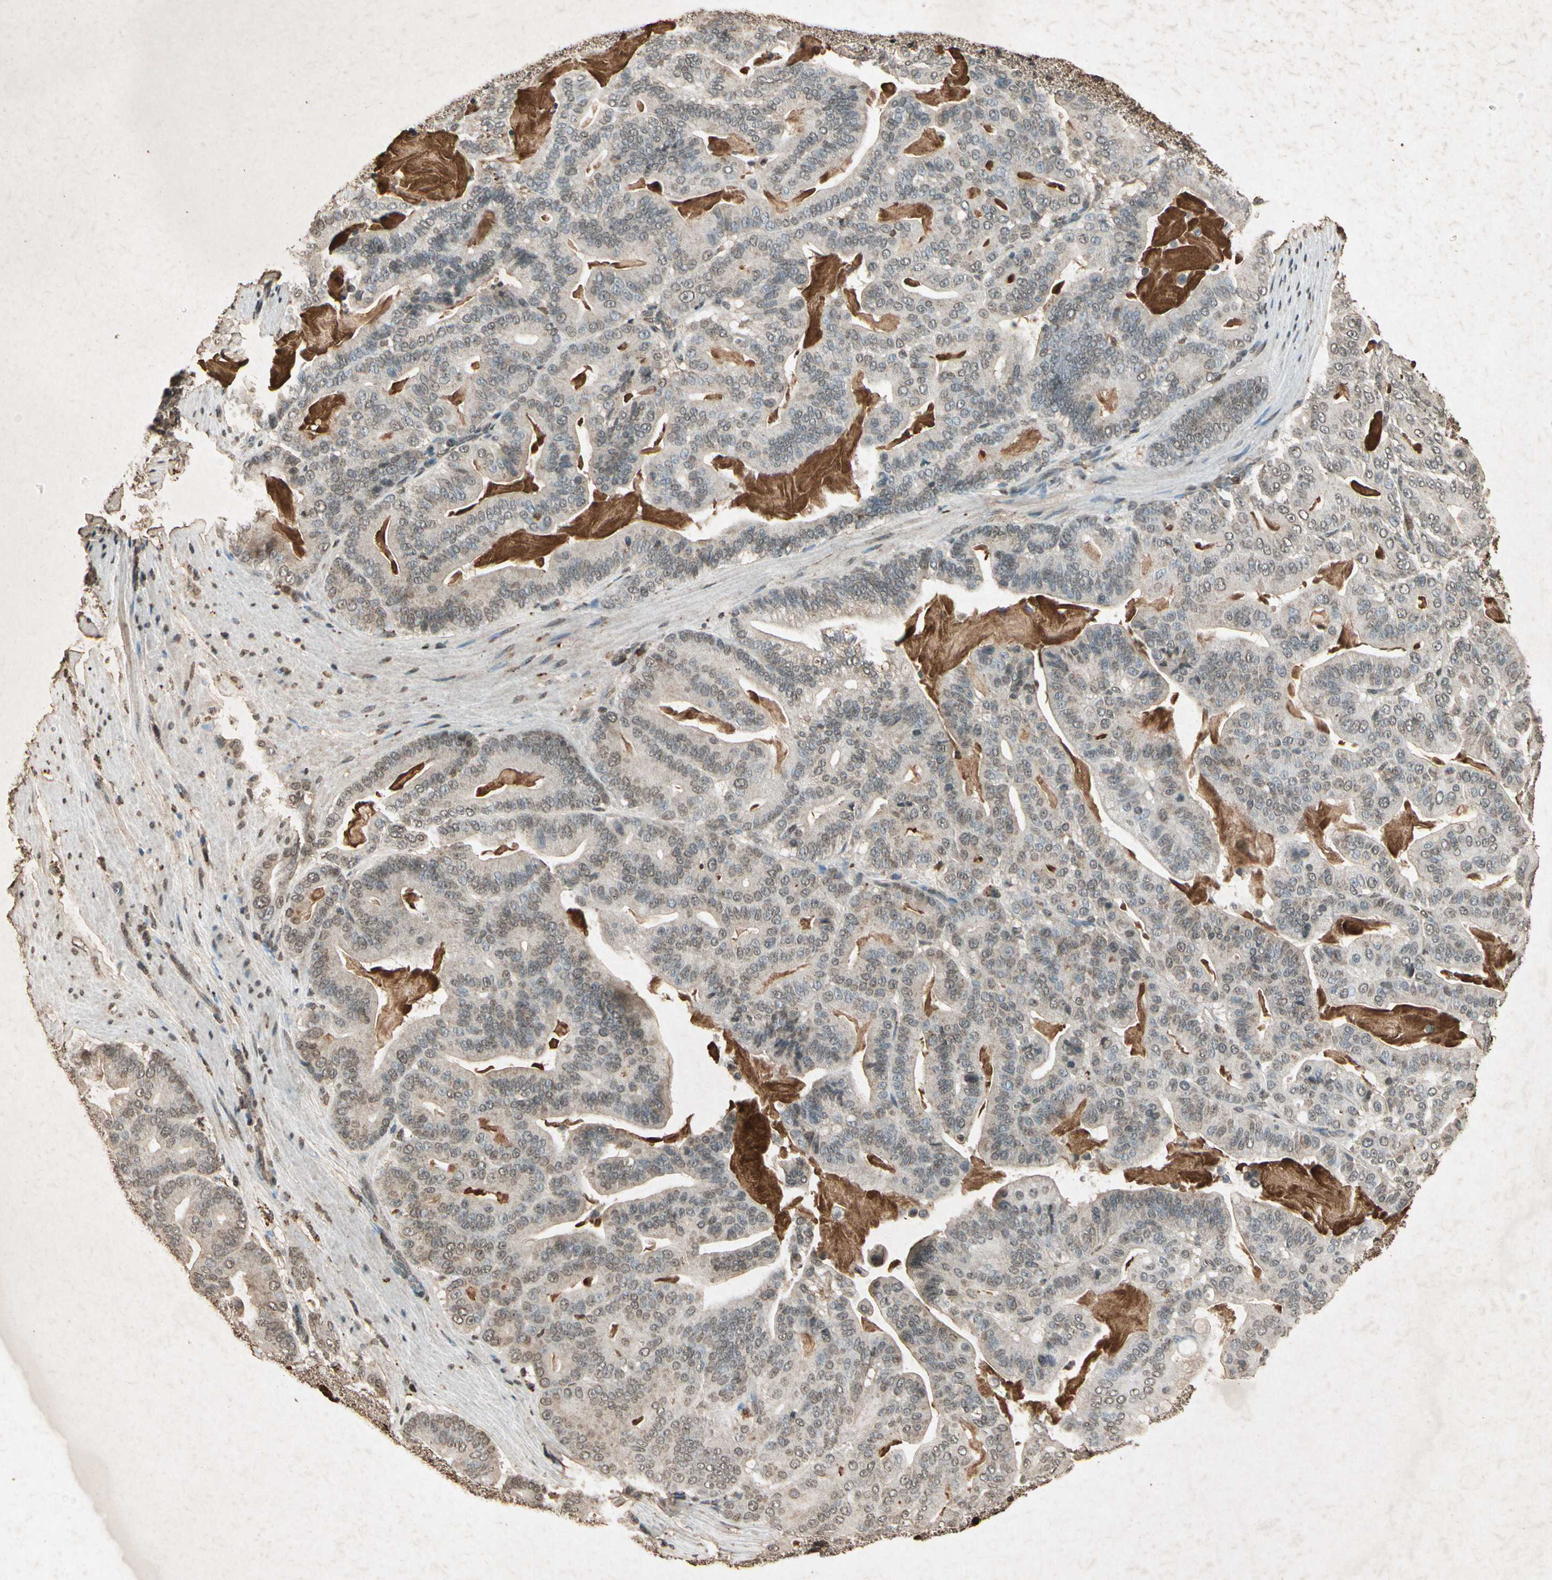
{"staining": {"intensity": "moderate", "quantity": ">75%", "location": "cytoplasmic/membranous"}, "tissue": "pancreatic cancer", "cell_type": "Tumor cells", "image_type": "cancer", "snomed": [{"axis": "morphology", "description": "Adenocarcinoma, NOS"}, {"axis": "topography", "description": "Pancreas"}], "caption": "High-power microscopy captured an immunohistochemistry (IHC) micrograph of adenocarcinoma (pancreatic), revealing moderate cytoplasmic/membranous positivity in about >75% of tumor cells.", "gene": "GC", "patient": {"sex": "male", "age": 63}}